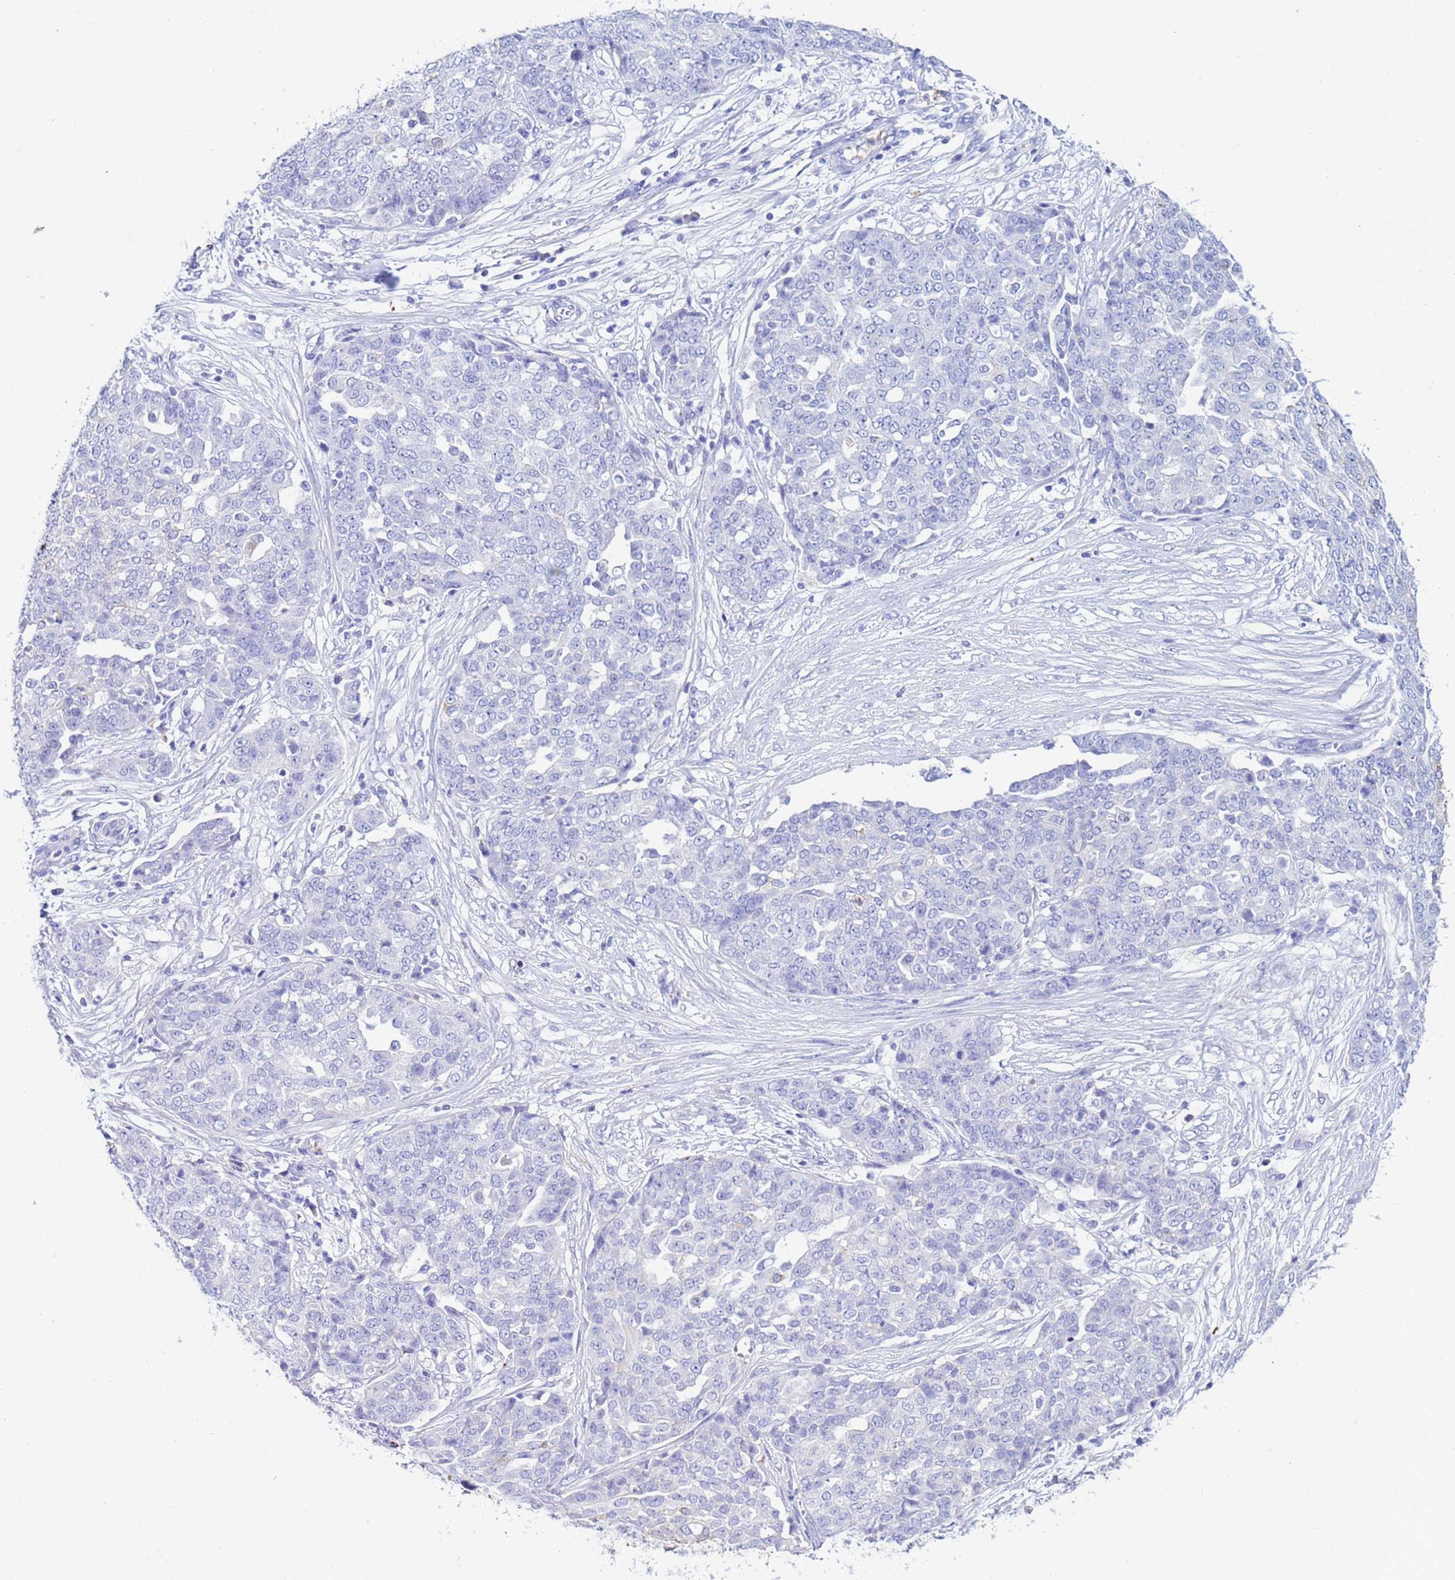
{"staining": {"intensity": "negative", "quantity": "none", "location": "none"}, "tissue": "ovarian cancer", "cell_type": "Tumor cells", "image_type": "cancer", "snomed": [{"axis": "morphology", "description": "Cystadenocarcinoma, serous, NOS"}, {"axis": "topography", "description": "Soft tissue"}, {"axis": "topography", "description": "Ovary"}], "caption": "The IHC micrograph has no significant expression in tumor cells of ovarian serous cystadenocarcinoma tissue.", "gene": "CSTB", "patient": {"sex": "female", "age": 57}}